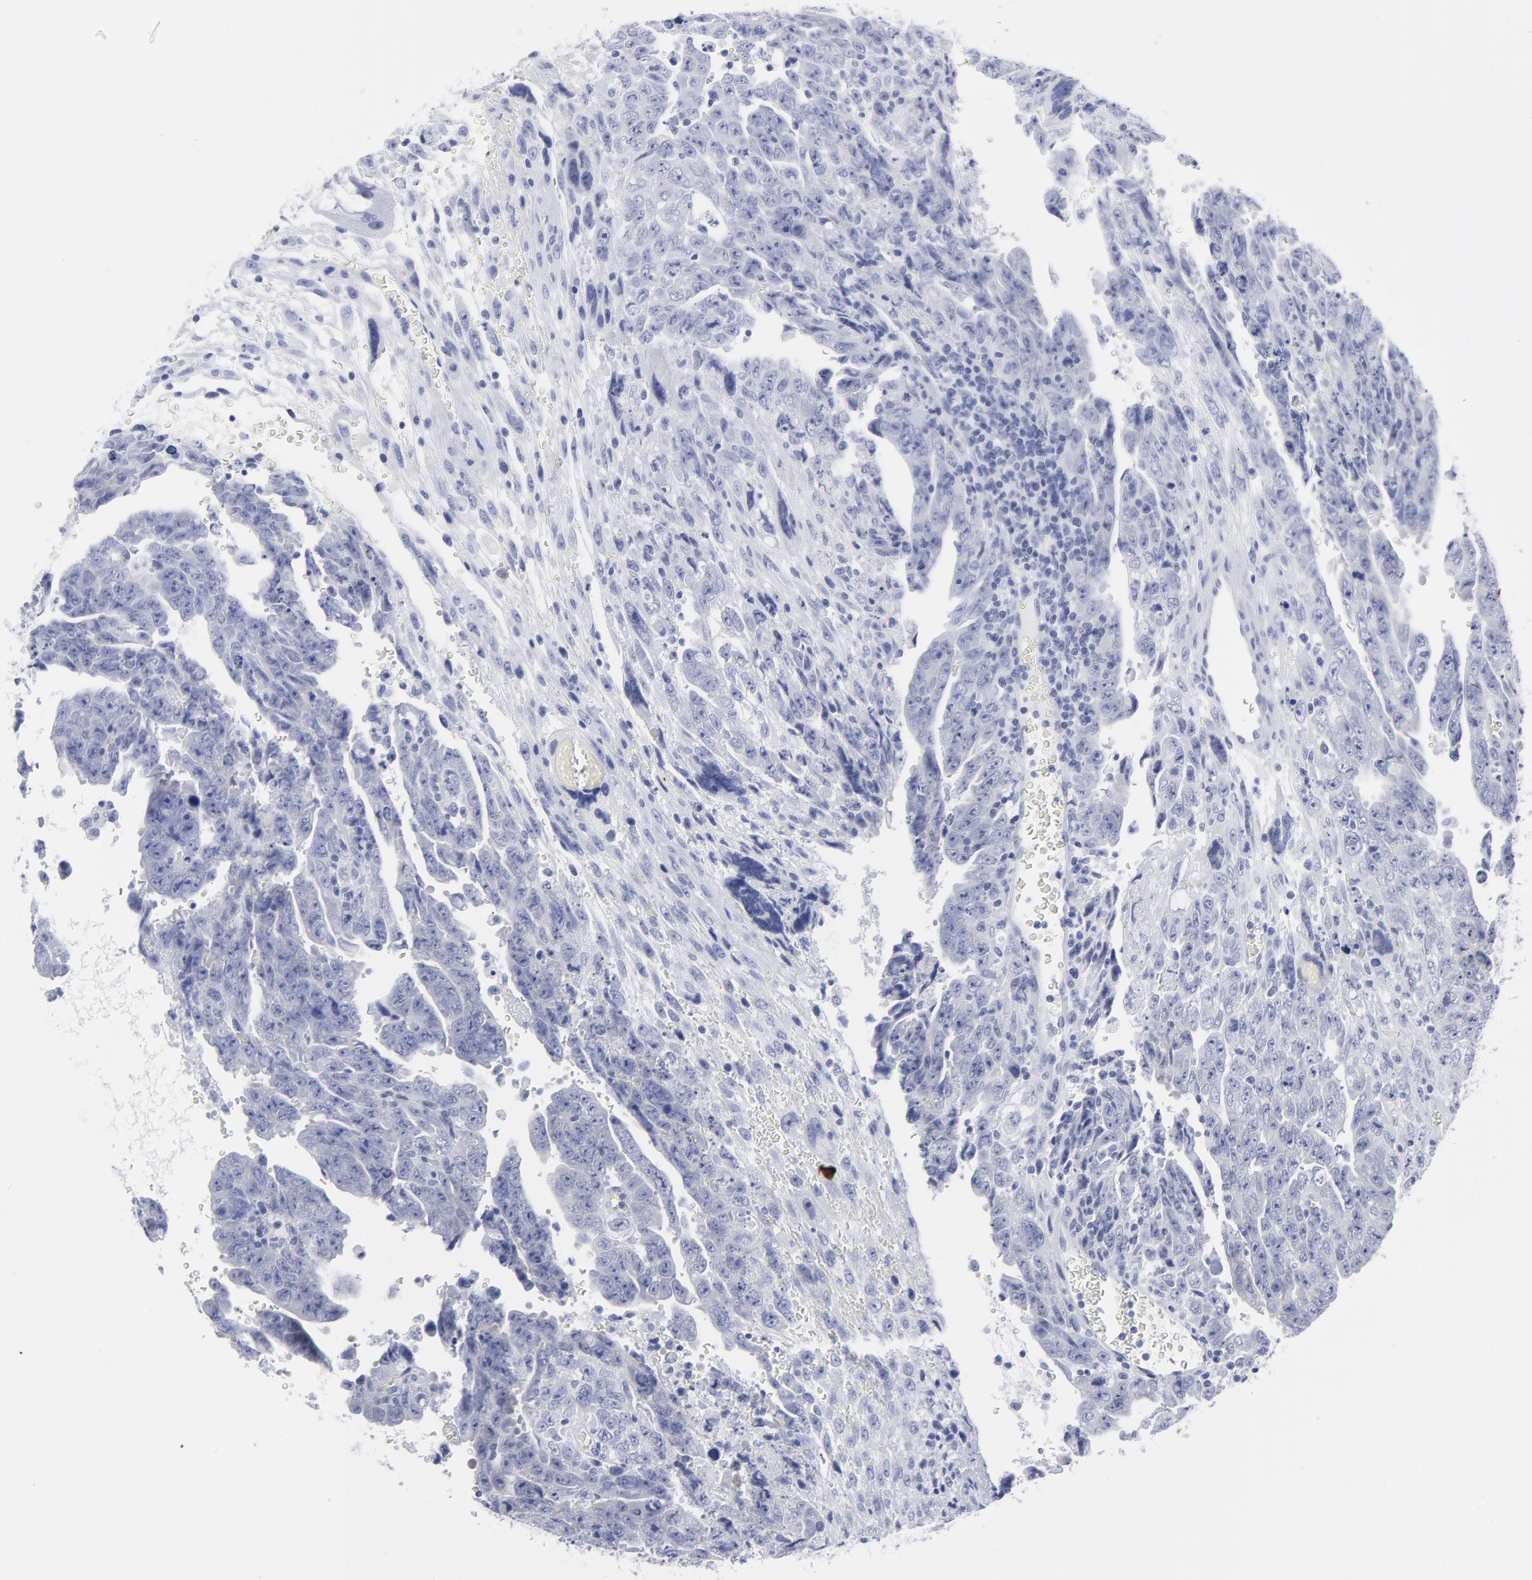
{"staining": {"intensity": "negative", "quantity": "none", "location": "none"}, "tissue": "testis cancer", "cell_type": "Tumor cells", "image_type": "cancer", "snomed": [{"axis": "morphology", "description": "Carcinoma, Embryonal, NOS"}, {"axis": "topography", "description": "Testis"}], "caption": "The histopathology image demonstrates no staining of tumor cells in testis embryonal carcinoma.", "gene": "RPS24", "patient": {"sex": "male", "age": 28}}